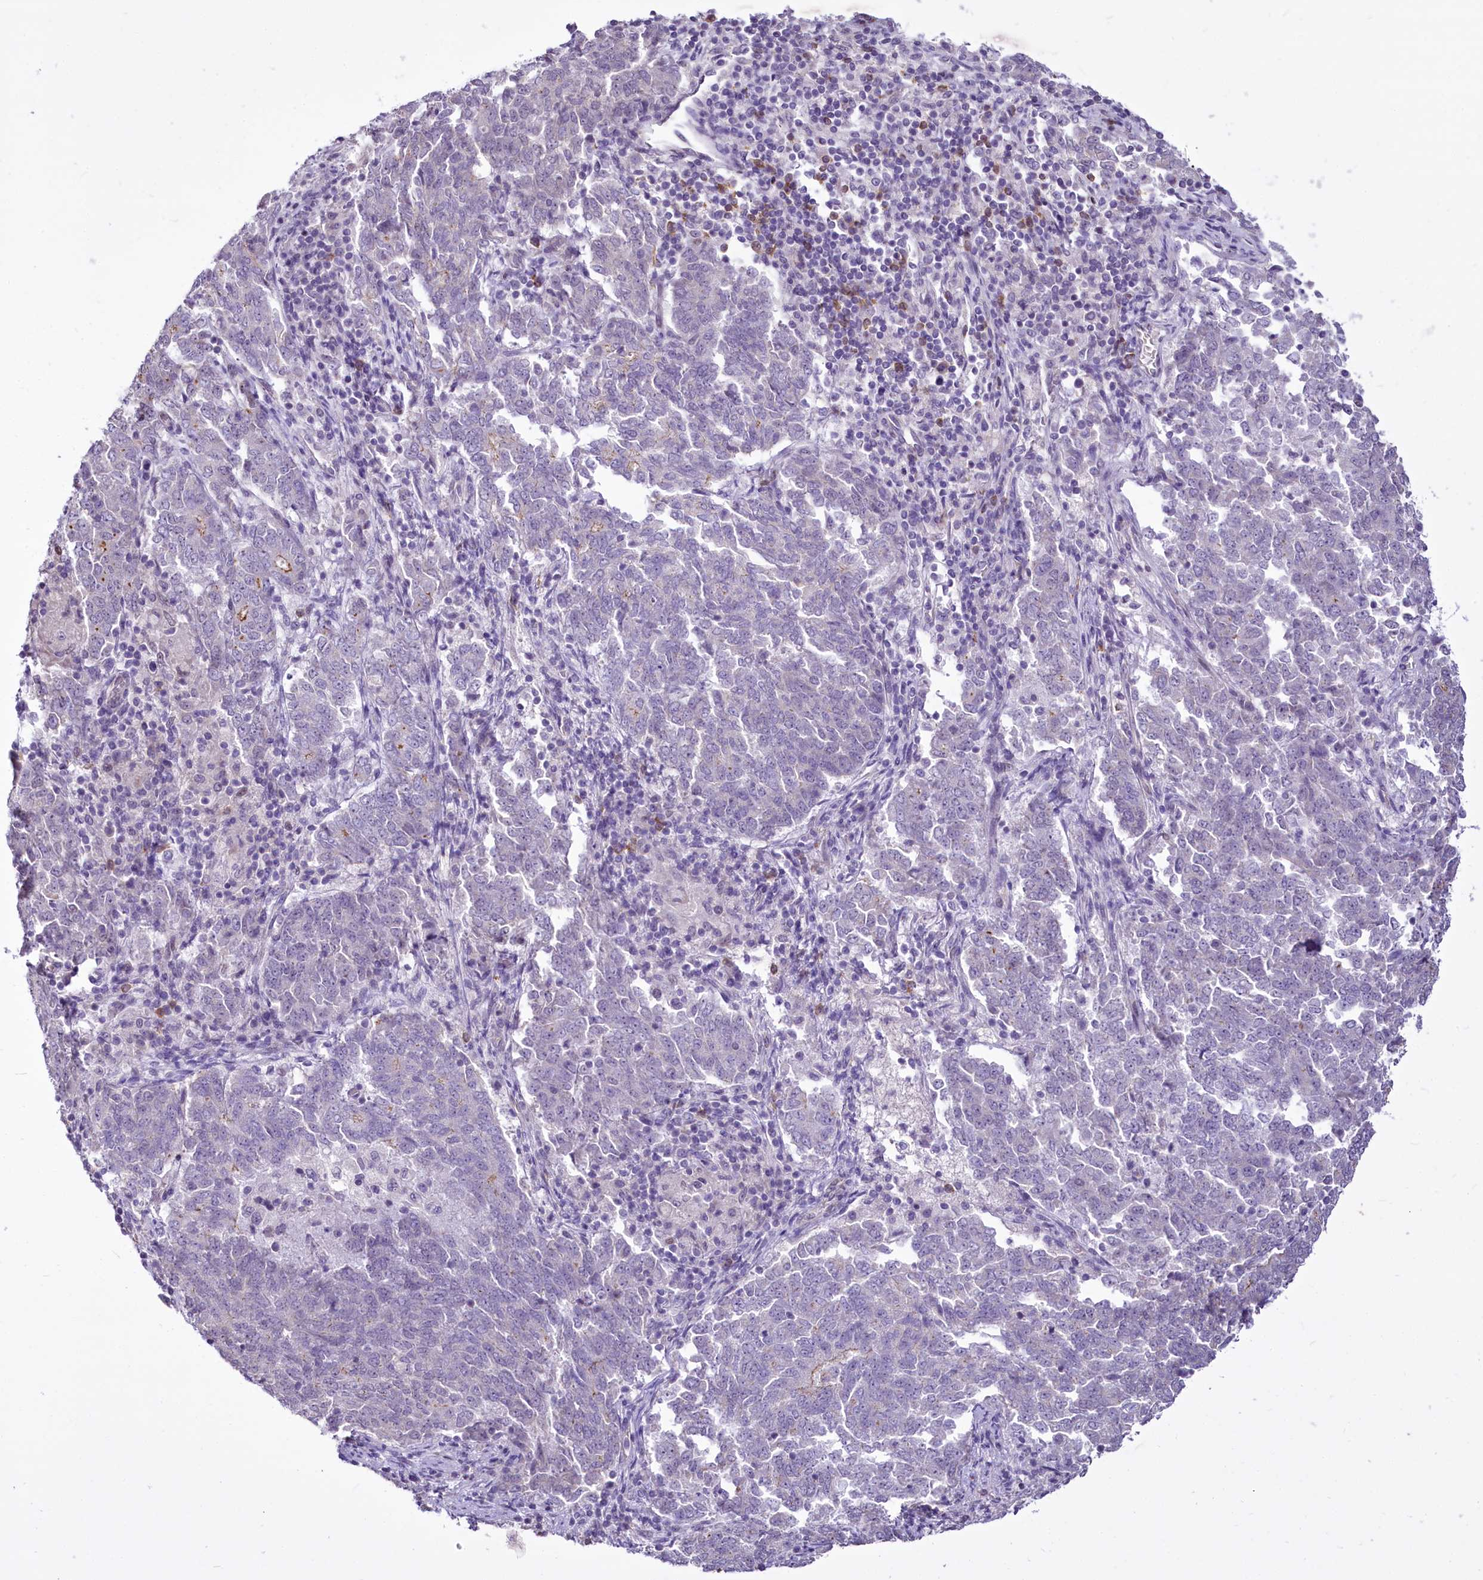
{"staining": {"intensity": "negative", "quantity": "none", "location": "none"}, "tissue": "endometrial cancer", "cell_type": "Tumor cells", "image_type": "cancer", "snomed": [{"axis": "morphology", "description": "Adenocarcinoma, NOS"}, {"axis": "topography", "description": "Endometrium"}], "caption": "A photomicrograph of human endometrial cancer is negative for staining in tumor cells.", "gene": "BANK1", "patient": {"sex": "female", "age": 80}}